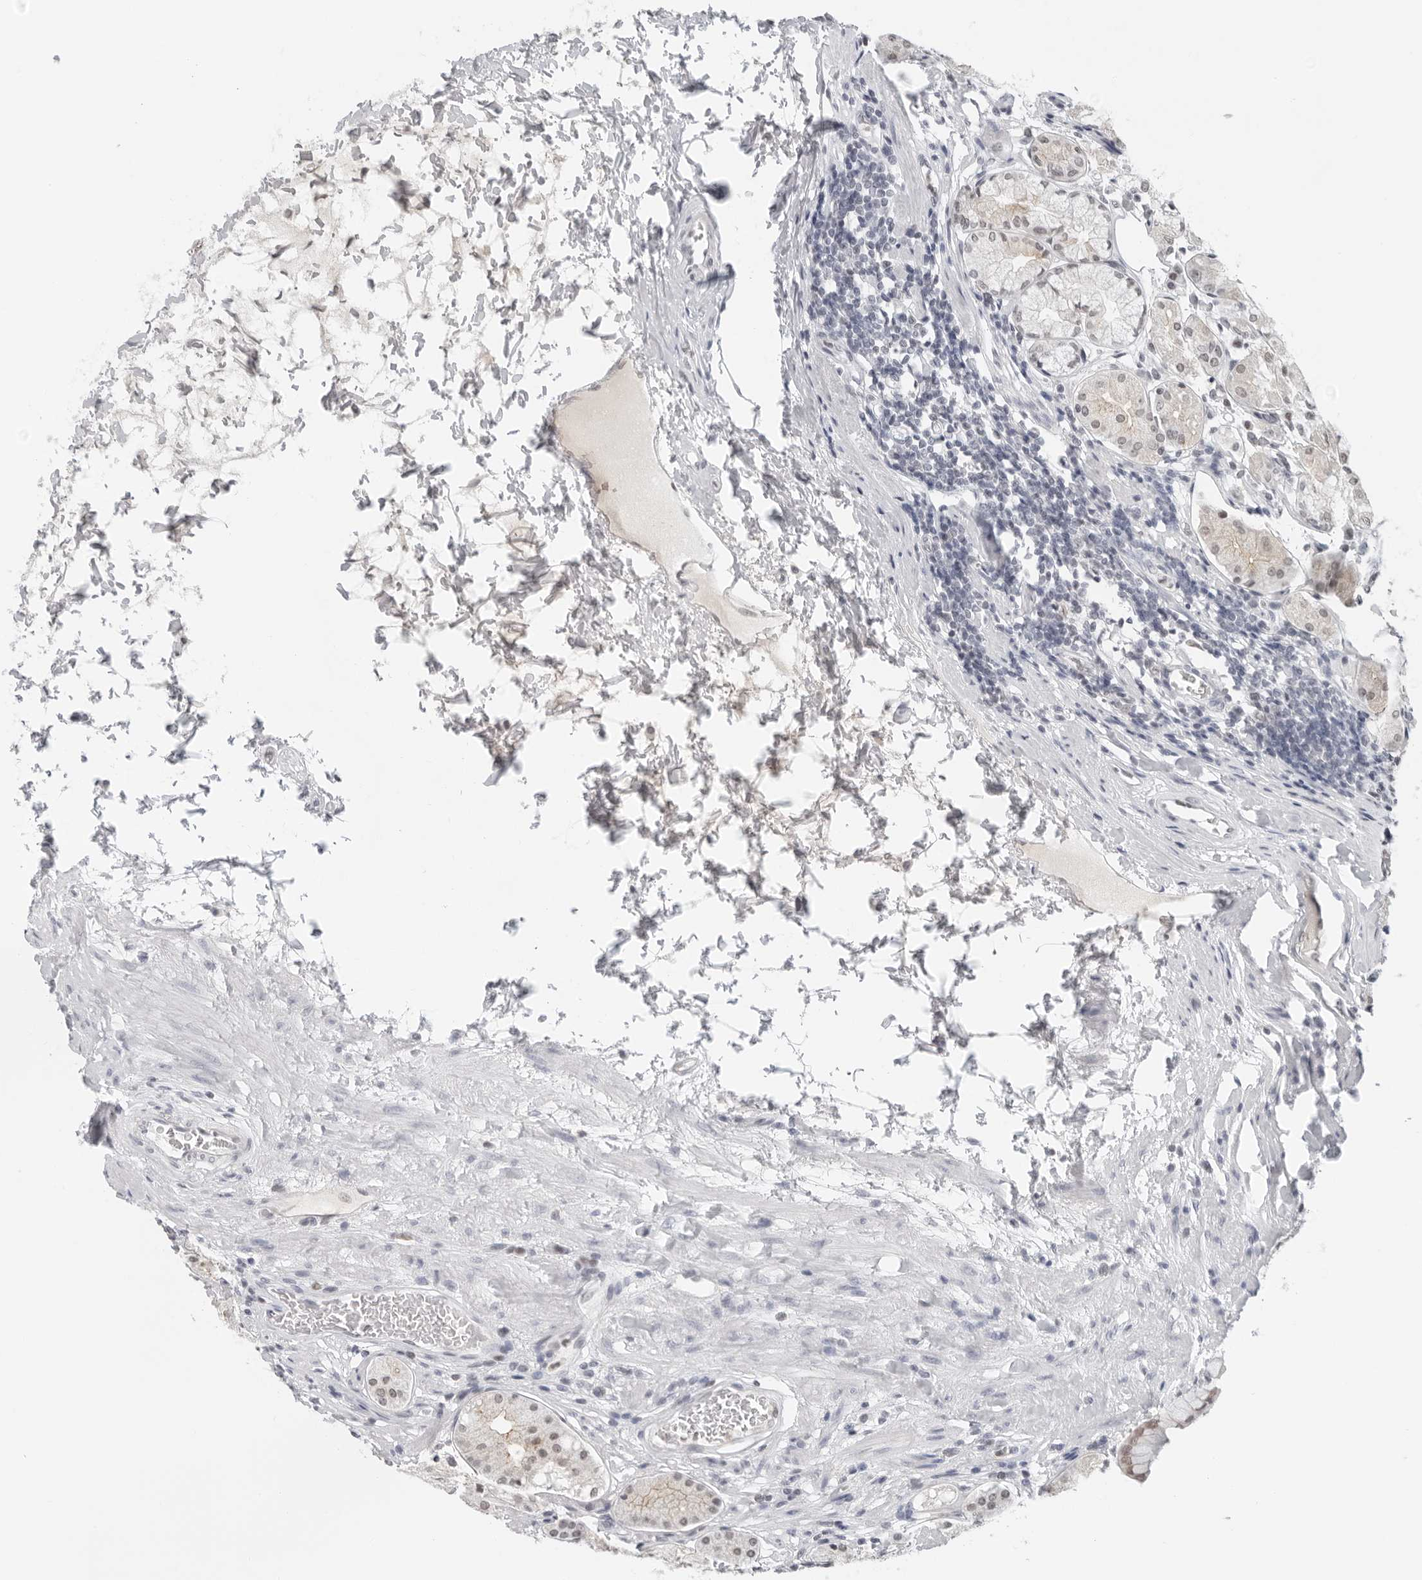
{"staining": {"intensity": "negative", "quantity": "none", "location": "none"}, "tissue": "stomach", "cell_type": "Glandular cells", "image_type": "normal", "snomed": [{"axis": "morphology", "description": "Normal tissue, NOS"}, {"axis": "topography", "description": "Stomach, lower"}], "caption": "Immunohistochemical staining of benign stomach reveals no significant positivity in glandular cells.", "gene": "FLG2", "patient": {"sex": "female", "age": 56}}